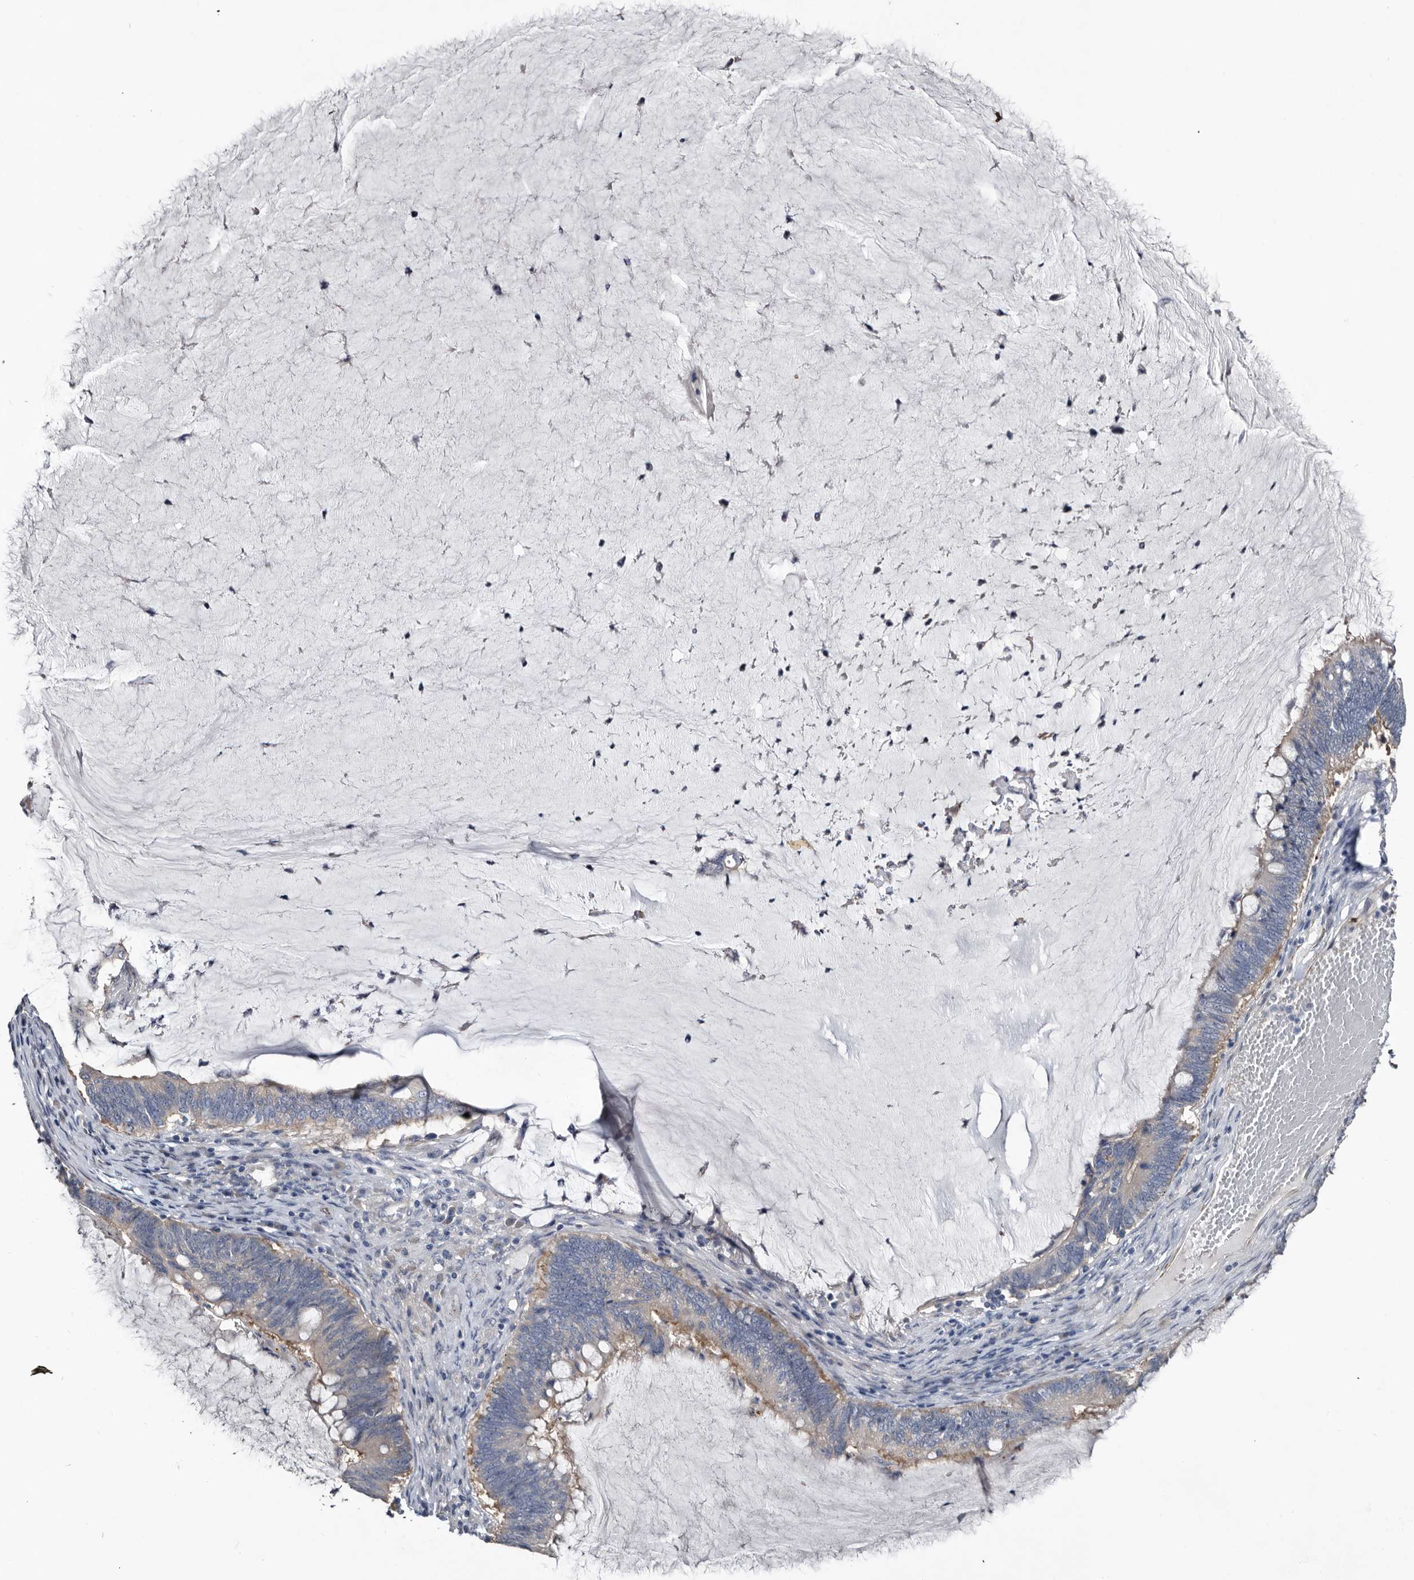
{"staining": {"intensity": "weak", "quantity": "25%-75%", "location": "cytoplasmic/membranous"}, "tissue": "ovarian cancer", "cell_type": "Tumor cells", "image_type": "cancer", "snomed": [{"axis": "morphology", "description": "Cystadenocarcinoma, mucinous, NOS"}, {"axis": "topography", "description": "Ovary"}], "caption": "Immunohistochemistry of human ovarian cancer displays low levels of weak cytoplasmic/membranous expression in approximately 25%-75% of tumor cells.", "gene": "IARS1", "patient": {"sex": "female", "age": 61}}